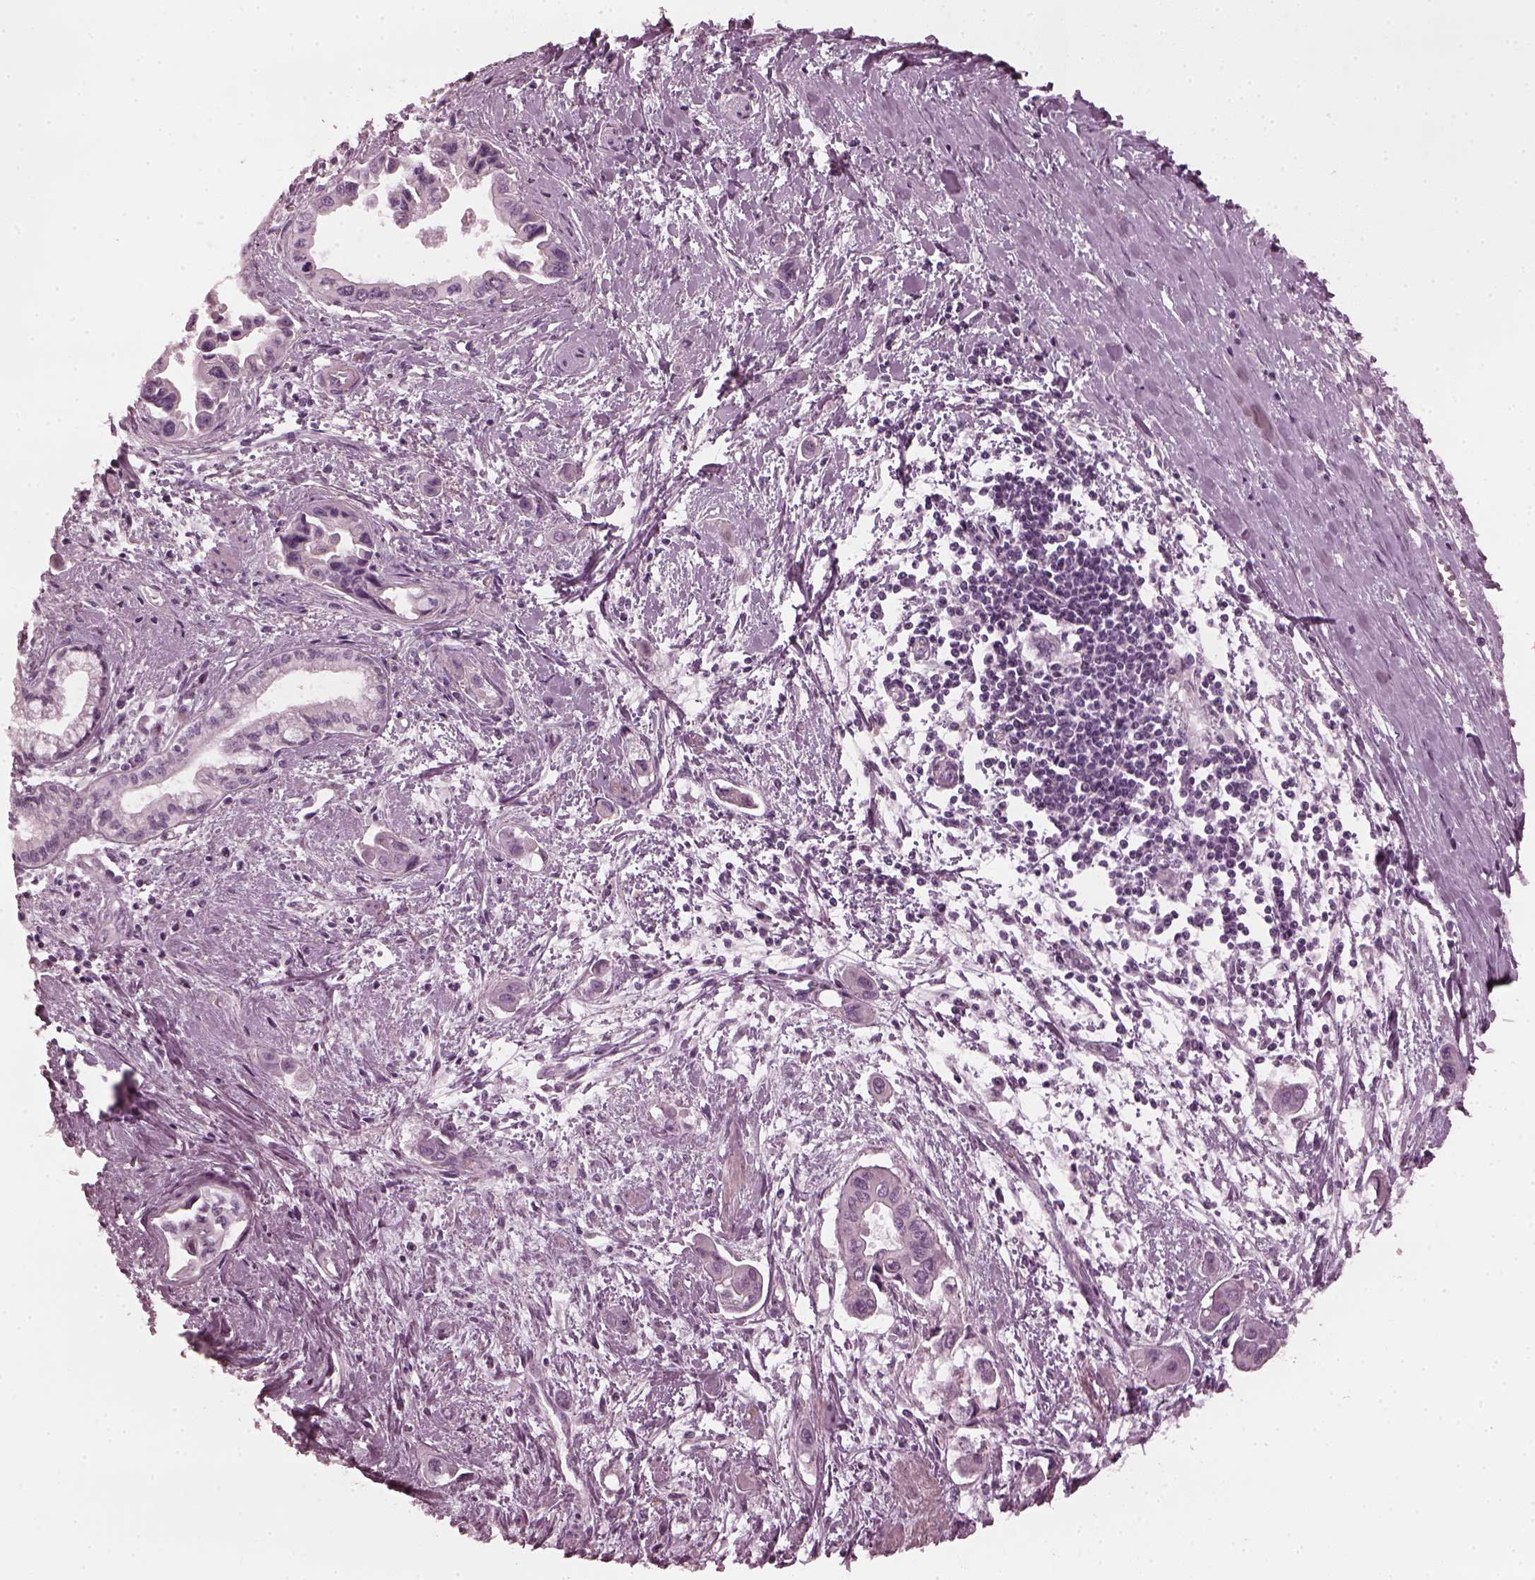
{"staining": {"intensity": "negative", "quantity": "none", "location": "none"}, "tissue": "pancreatic cancer", "cell_type": "Tumor cells", "image_type": "cancer", "snomed": [{"axis": "morphology", "description": "Adenocarcinoma, NOS"}, {"axis": "topography", "description": "Pancreas"}], "caption": "The IHC image has no significant positivity in tumor cells of adenocarcinoma (pancreatic) tissue.", "gene": "CCDC170", "patient": {"sex": "male", "age": 60}}